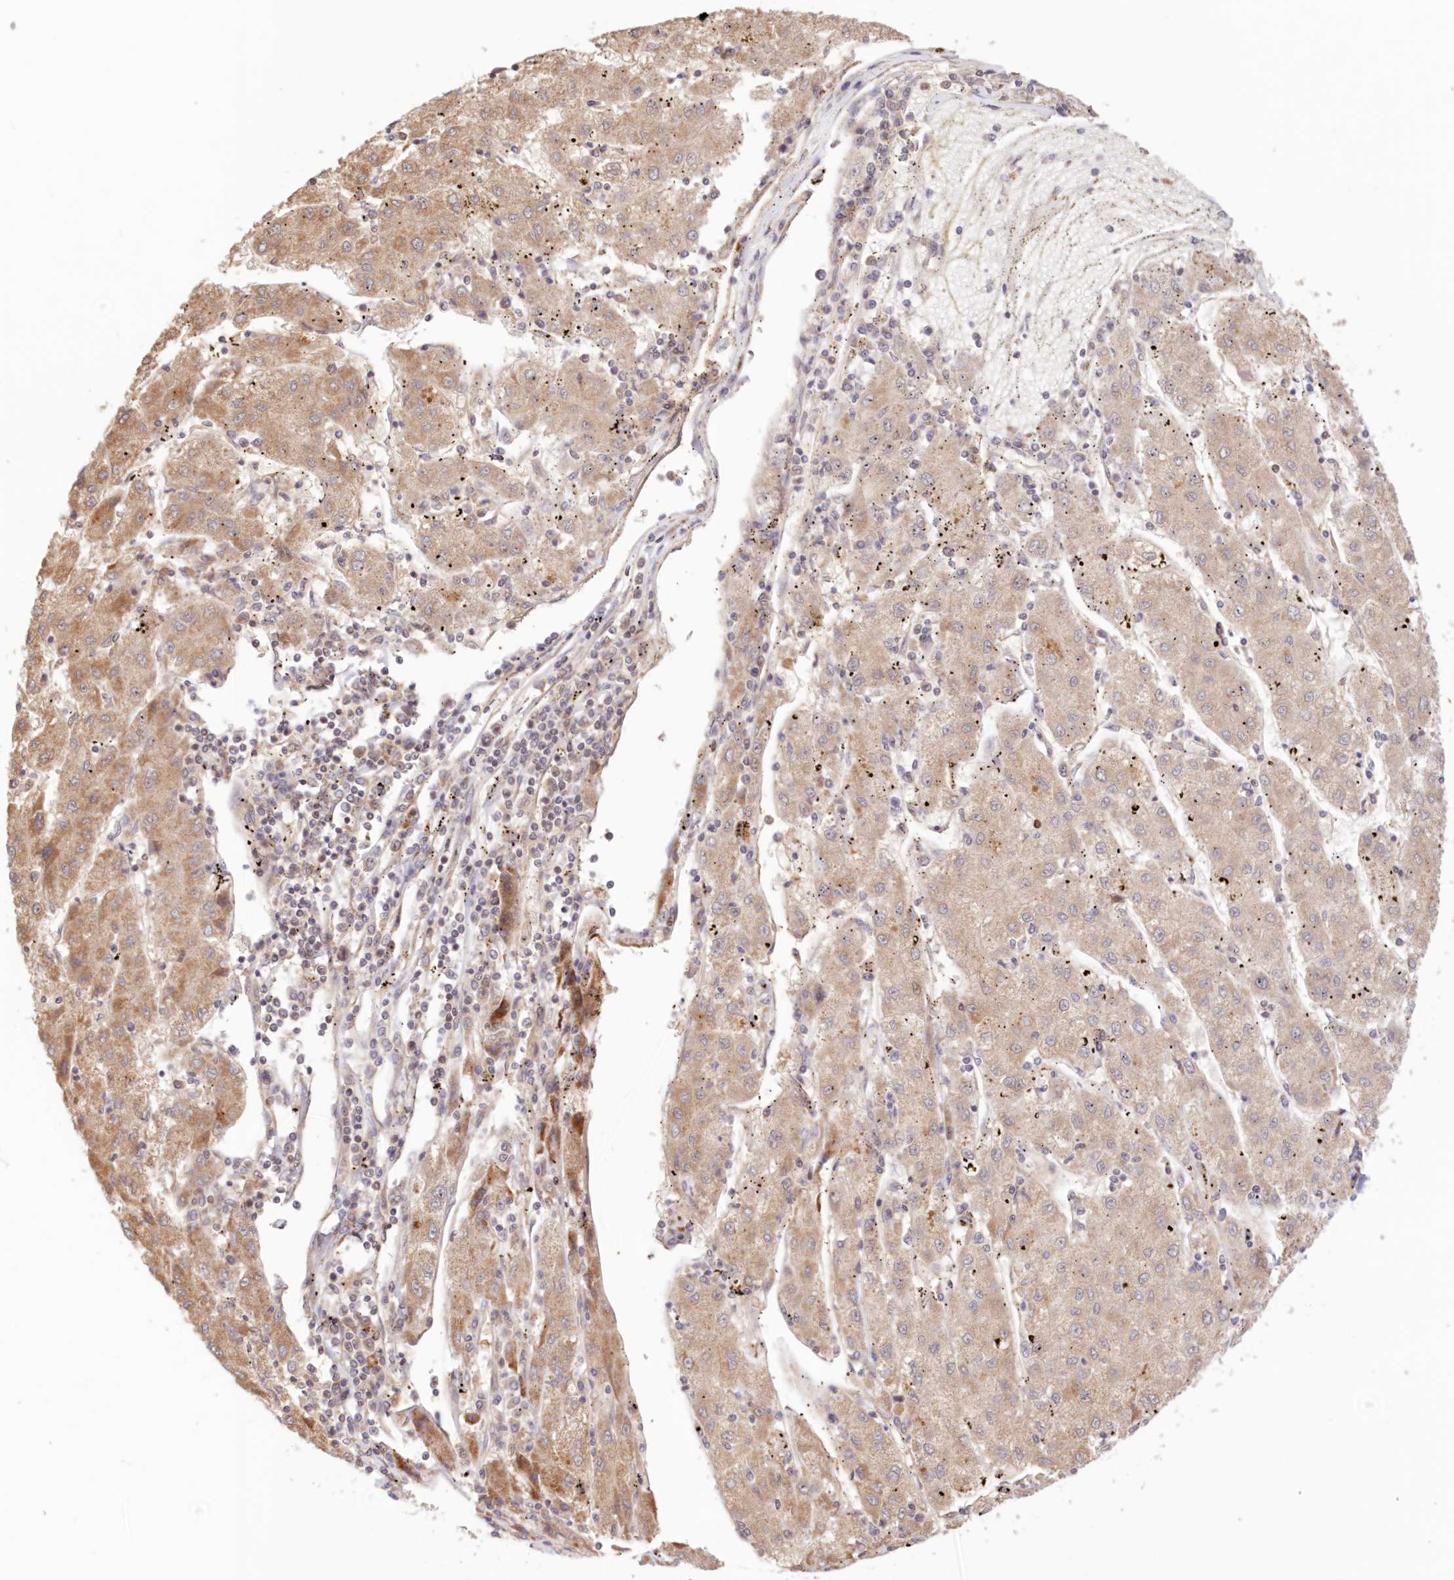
{"staining": {"intensity": "moderate", "quantity": ">75%", "location": "cytoplasmic/membranous"}, "tissue": "liver cancer", "cell_type": "Tumor cells", "image_type": "cancer", "snomed": [{"axis": "morphology", "description": "Carcinoma, Hepatocellular, NOS"}, {"axis": "topography", "description": "Liver"}], "caption": "Liver cancer stained with a protein marker reveals moderate staining in tumor cells.", "gene": "PCYOX1L", "patient": {"sex": "male", "age": 72}}